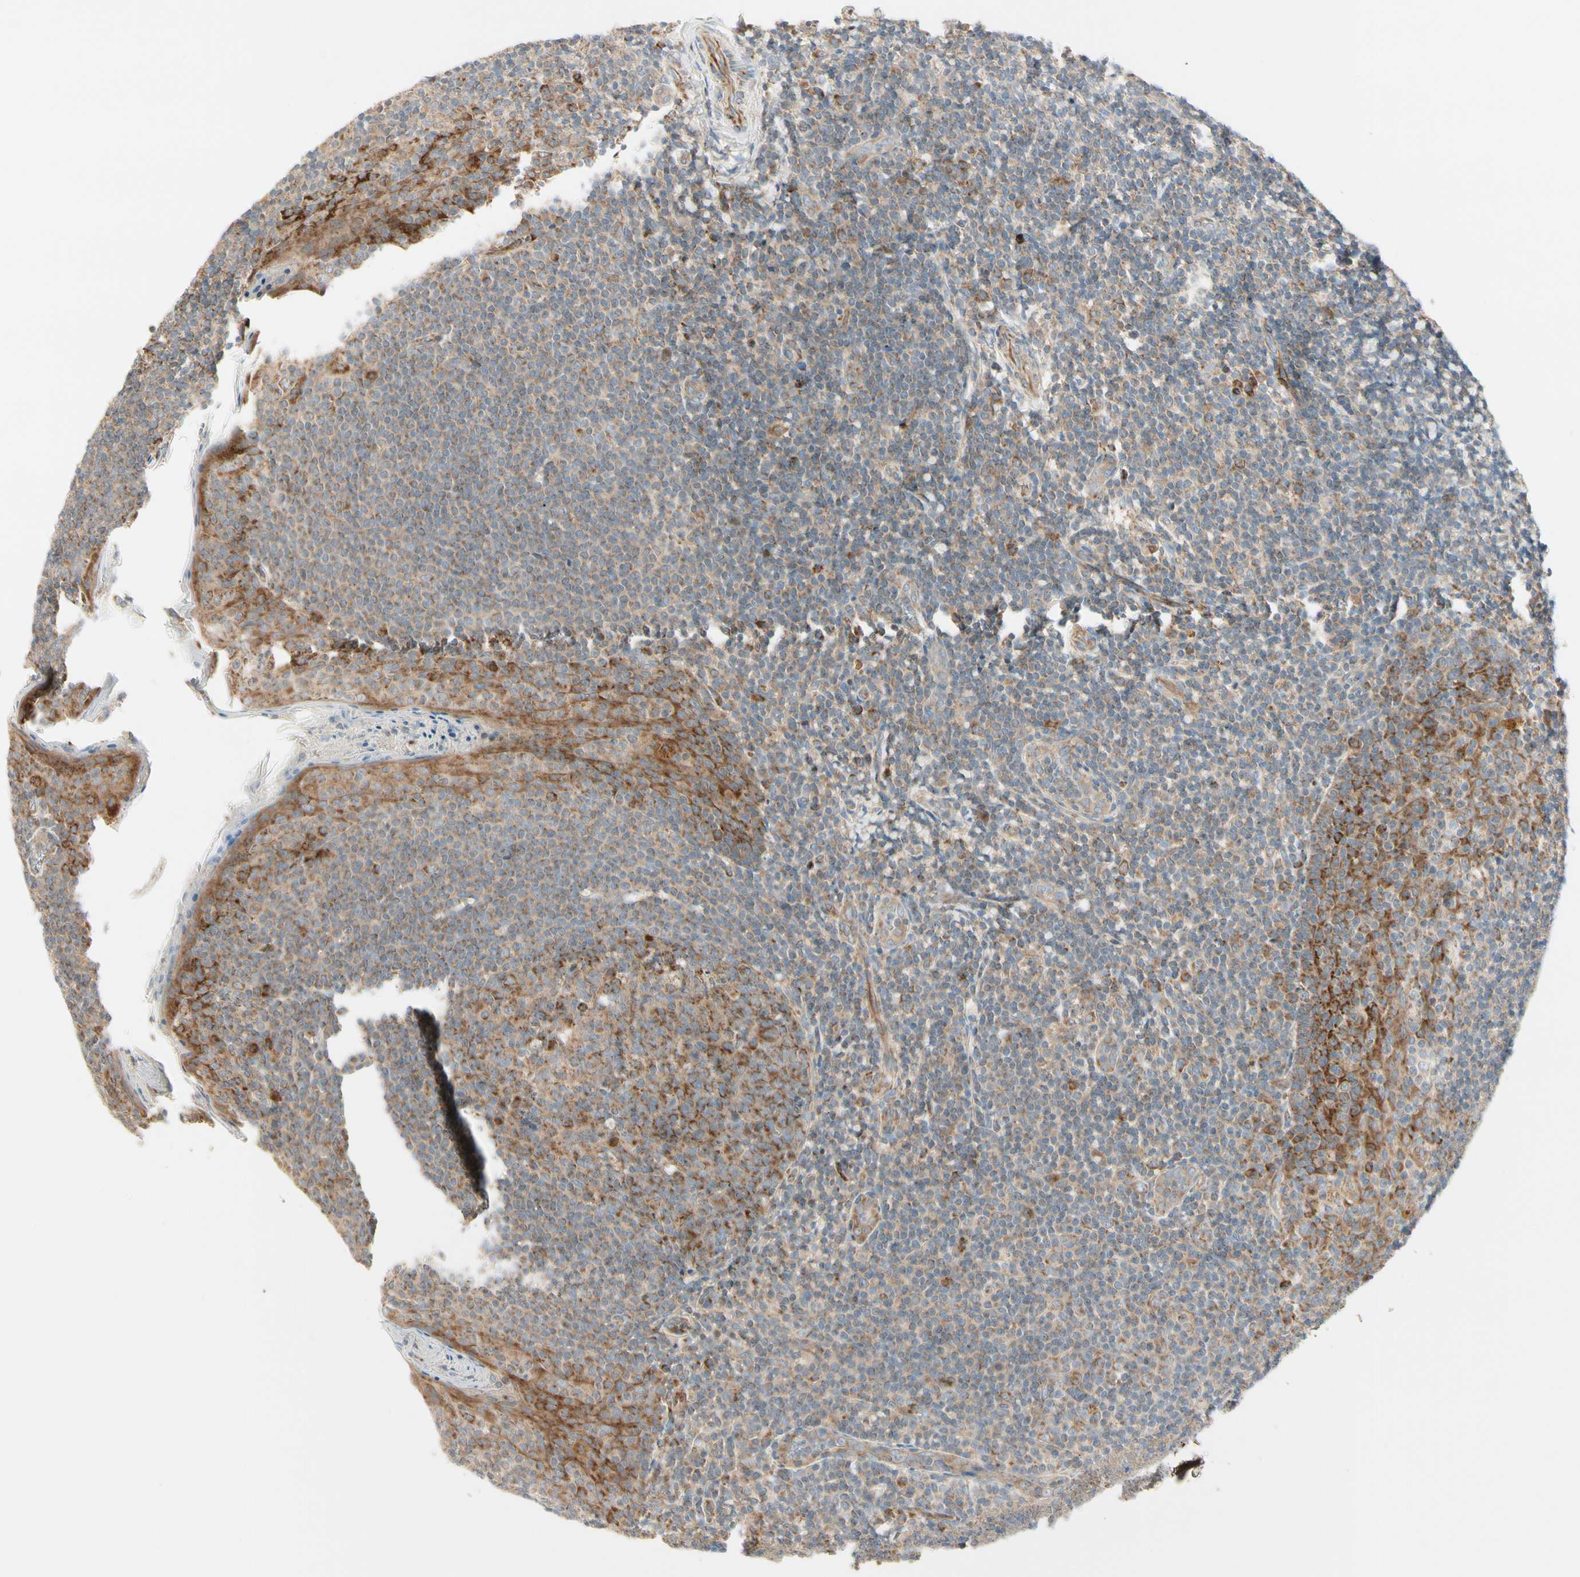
{"staining": {"intensity": "moderate", "quantity": ">75%", "location": "cytoplasmic/membranous"}, "tissue": "tonsil", "cell_type": "Germinal center cells", "image_type": "normal", "snomed": [{"axis": "morphology", "description": "Normal tissue, NOS"}, {"axis": "topography", "description": "Tonsil"}], "caption": "Immunohistochemistry photomicrograph of unremarkable tonsil stained for a protein (brown), which shows medium levels of moderate cytoplasmic/membranous staining in approximately >75% of germinal center cells.", "gene": "TBC1D10A", "patient": {"sex": "male", "age": 31}}